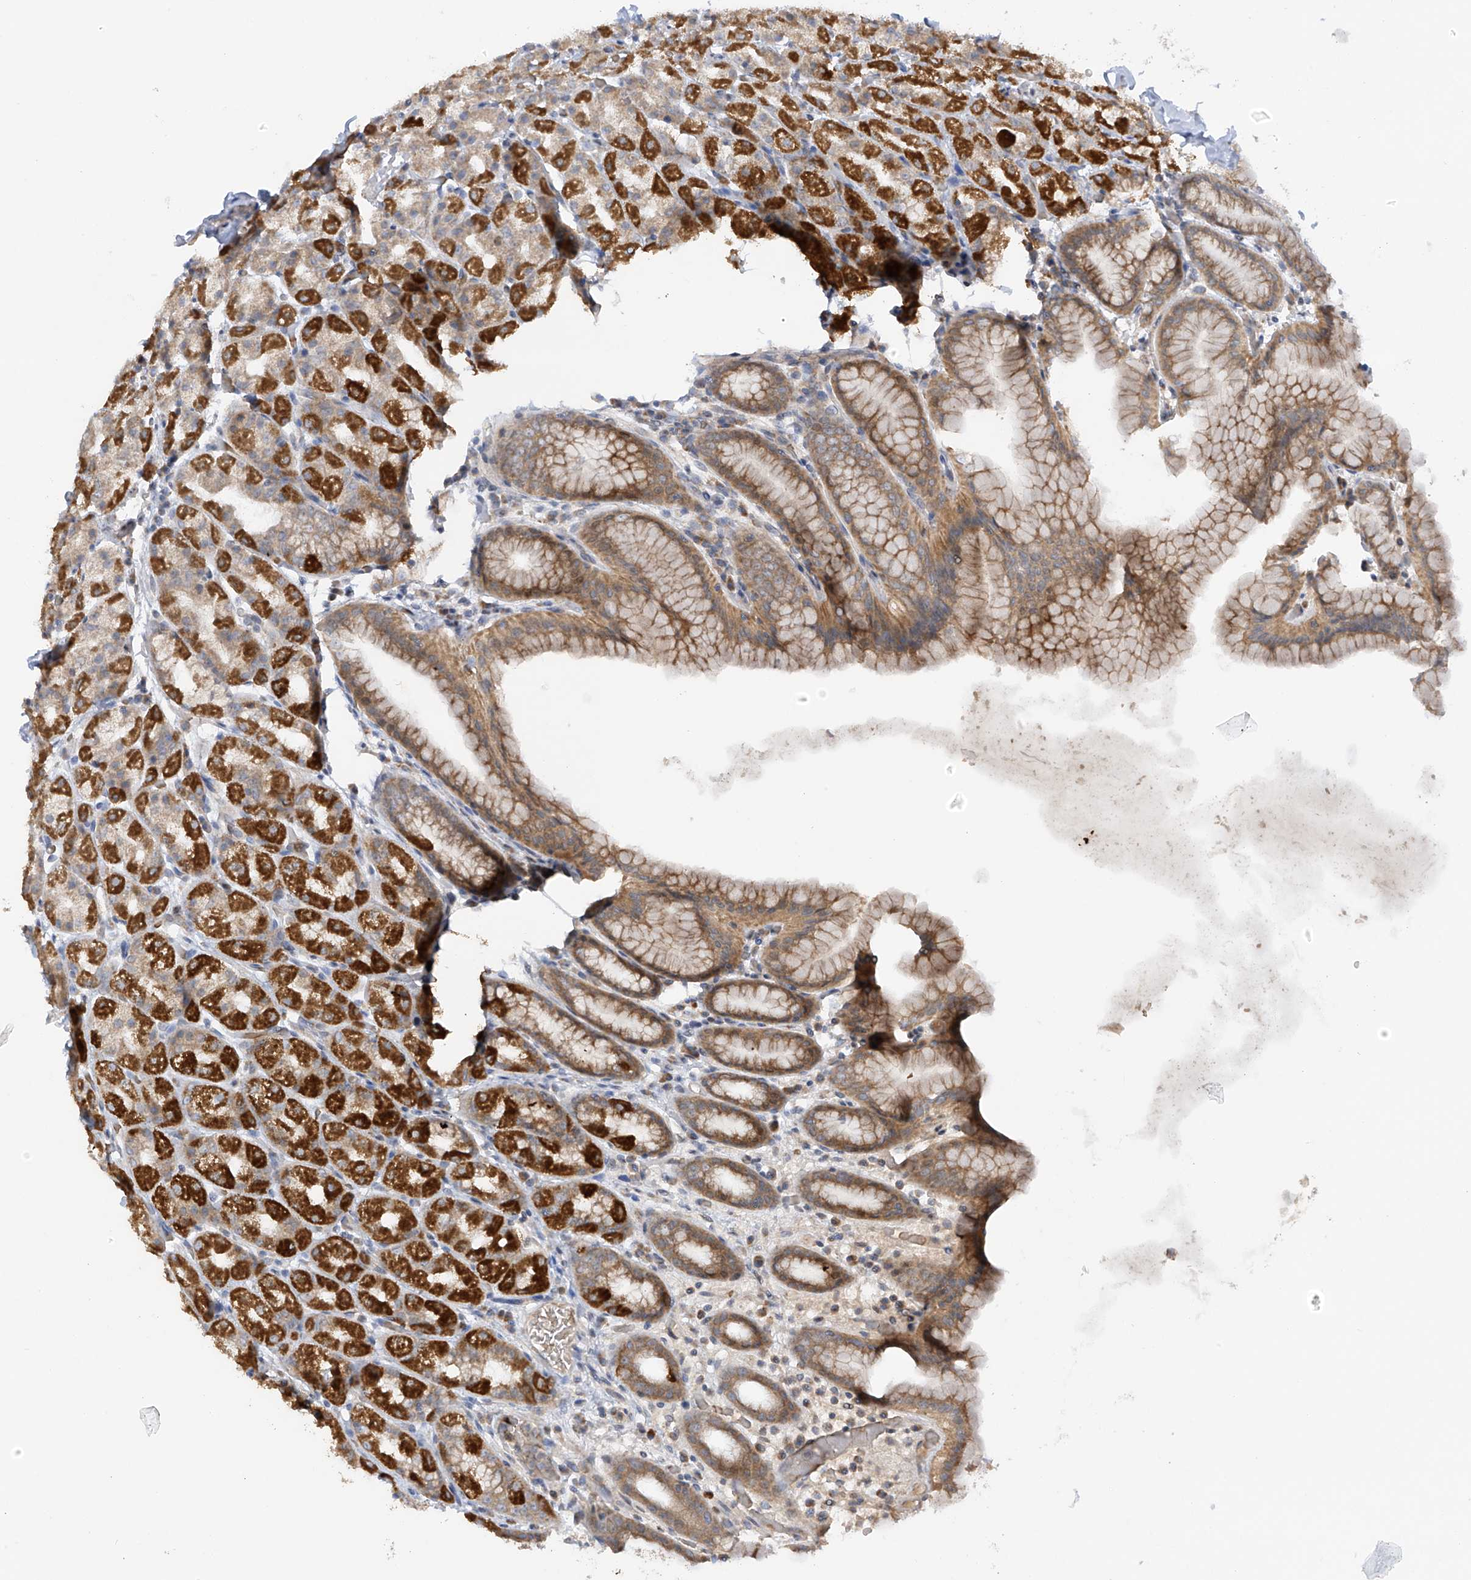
{"staining": {"intensity": "strong", "quantity": "25%-75%", "location": "cytoplasmic/membranous"}, "tissue": "stomach", "cell_type": "Glandular cells", "image_type": "normal", "snomed": [{"axis": "morphology", "description": "Normal tissue, NOS"}, {"axis": "topography", "description": "Stomach, upper"}], "caption": "This is a photomicrograph of immunohistochemistry staining of benign stomach, which shows strong expression in the cytoplasmic/membranous of glandular cells.", "gene": "METTL18", "patient": {"sex": "male", "age": 68}}